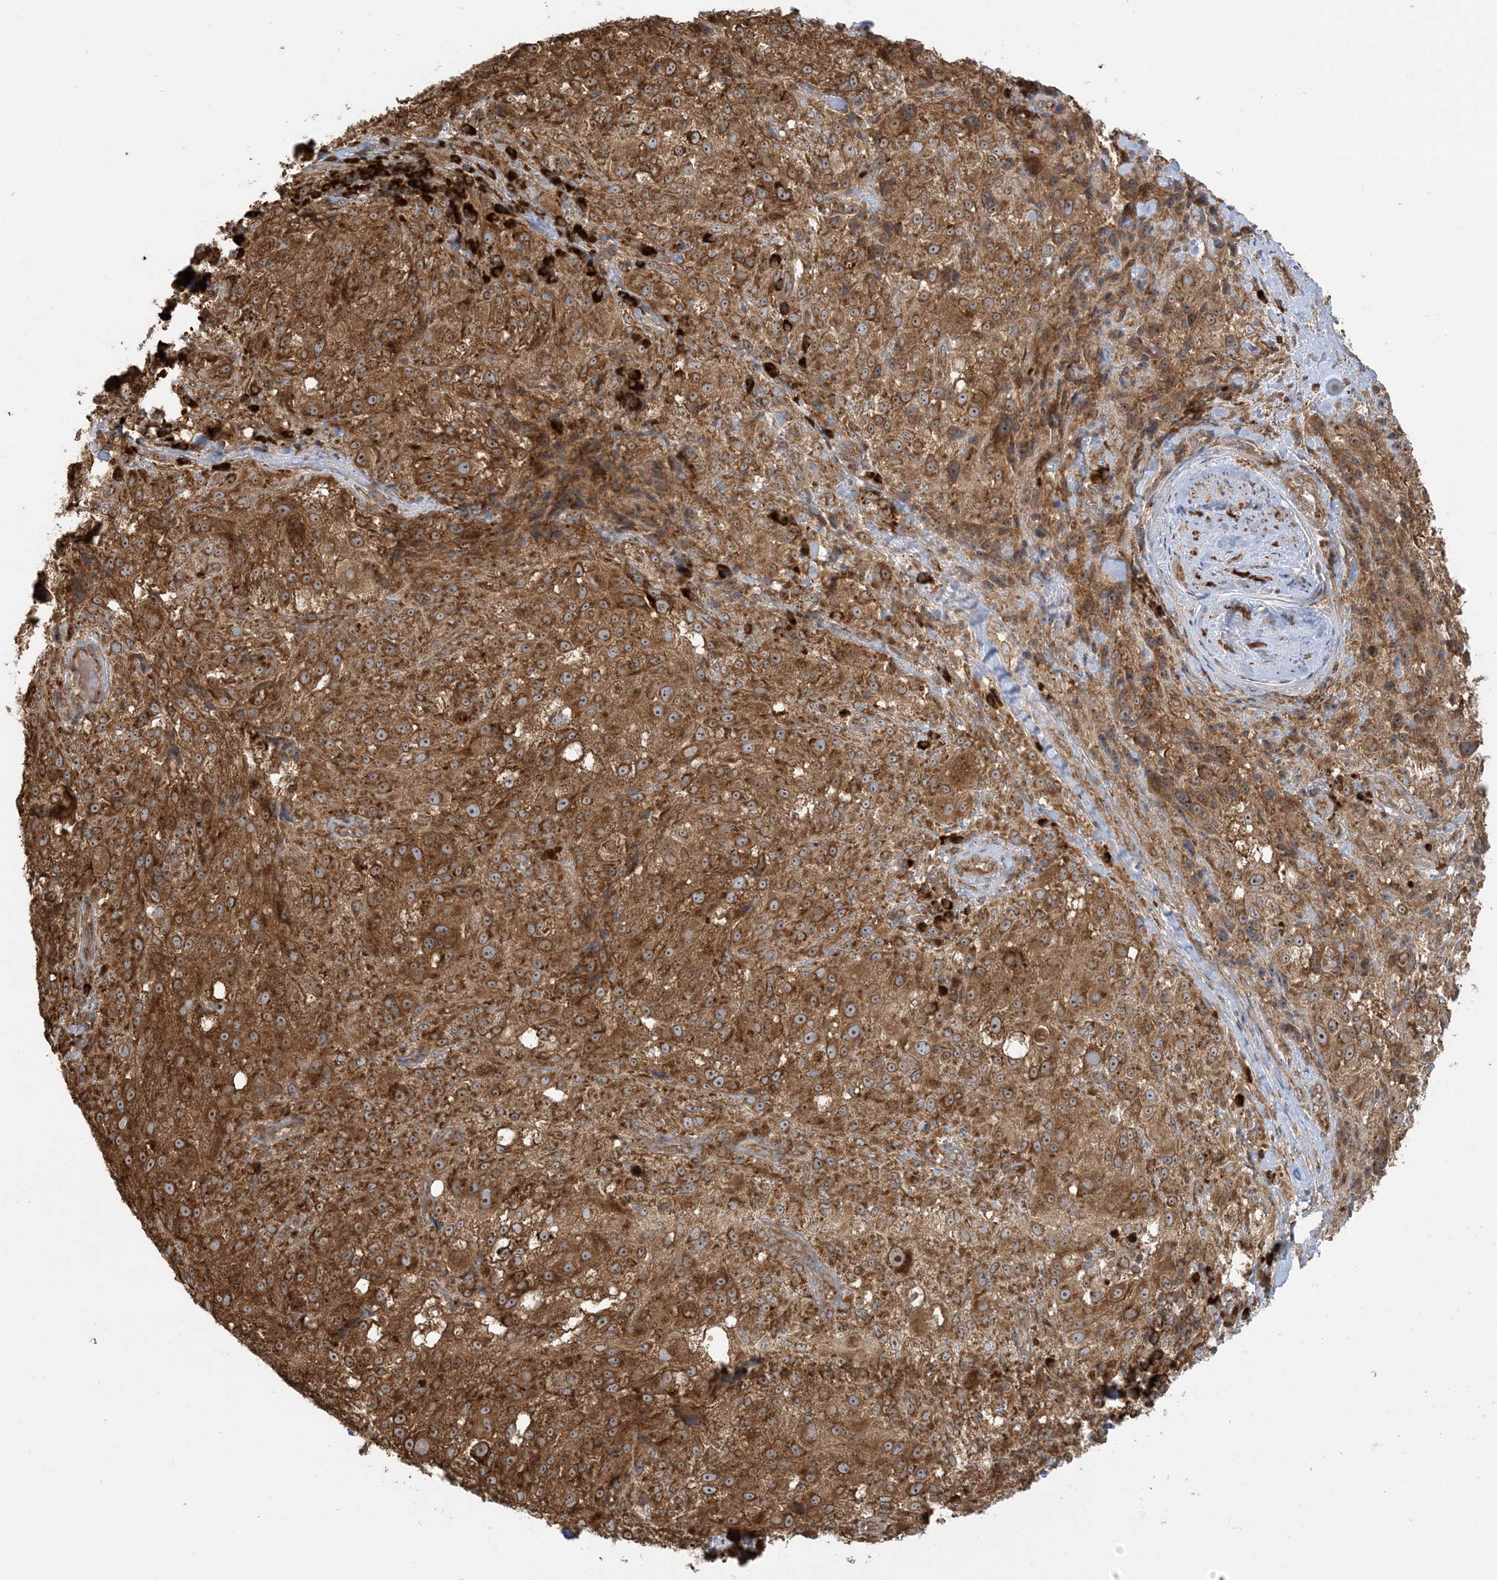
{"staining": {"intensity": "strong", "quantity": ">75%", "location": "cytoplasmic/membranous,nuclear"}, "tissue": "melanoma", "cell_type": "Tumor cells", "image_type": "cancer", "snomed": [{"axis": "morphology", "description": "Necrosis, NOS"}, {"axis": "morphology", "description": "Malignant melanoma, NOS"}, {"axis": "topography", "description": "Skin"}], "caption": "Protein expression analysis of melanoma shows strong cytoplasmic/membranous and nuclear positivity in about >75% of tumor cells.", "gene": "SRP72", "patient": {"sex": "female", "age": 87}}